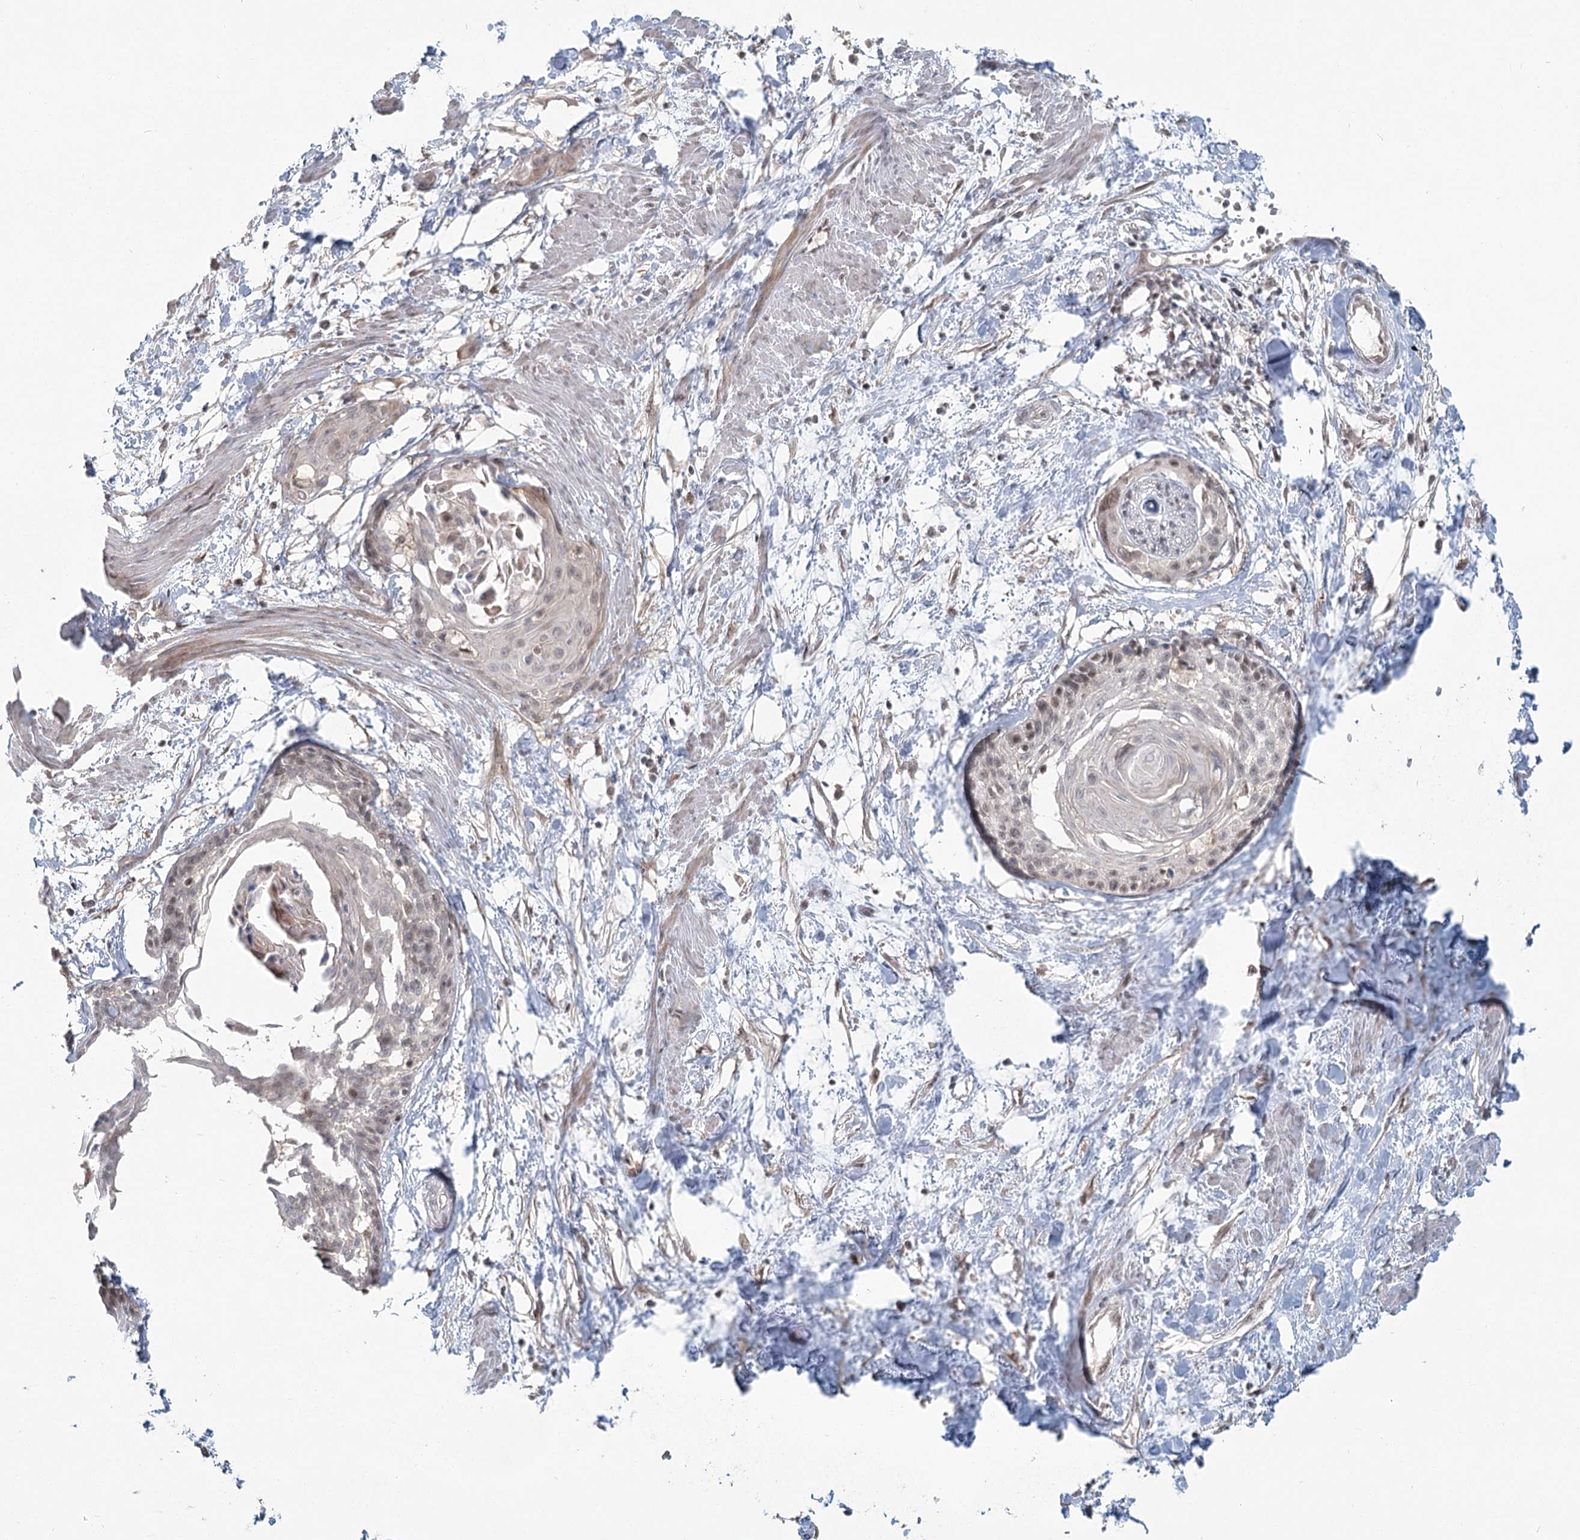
{"staining": {"intensity": "weak", "quantity": "<25%", "location": "nuclear"}, "tissue": "cervical cancer", "cell_type": "Tumor cells", "image_type": "cancer", "snomed": [{"axis": "morphology", "description": "Squamous cell carcinoma, NOS"}, {"axis": "topography", "description": "Cervix"}], "caption": "Immunohistochemistry (IHC) image of human squamous cell carcinoma (cervical) stained for a protein (brown), which demonstrates no expression in tumor cells.", "gene": "R3HCC1L", "patient": {"sex": "female", "age": 57}}